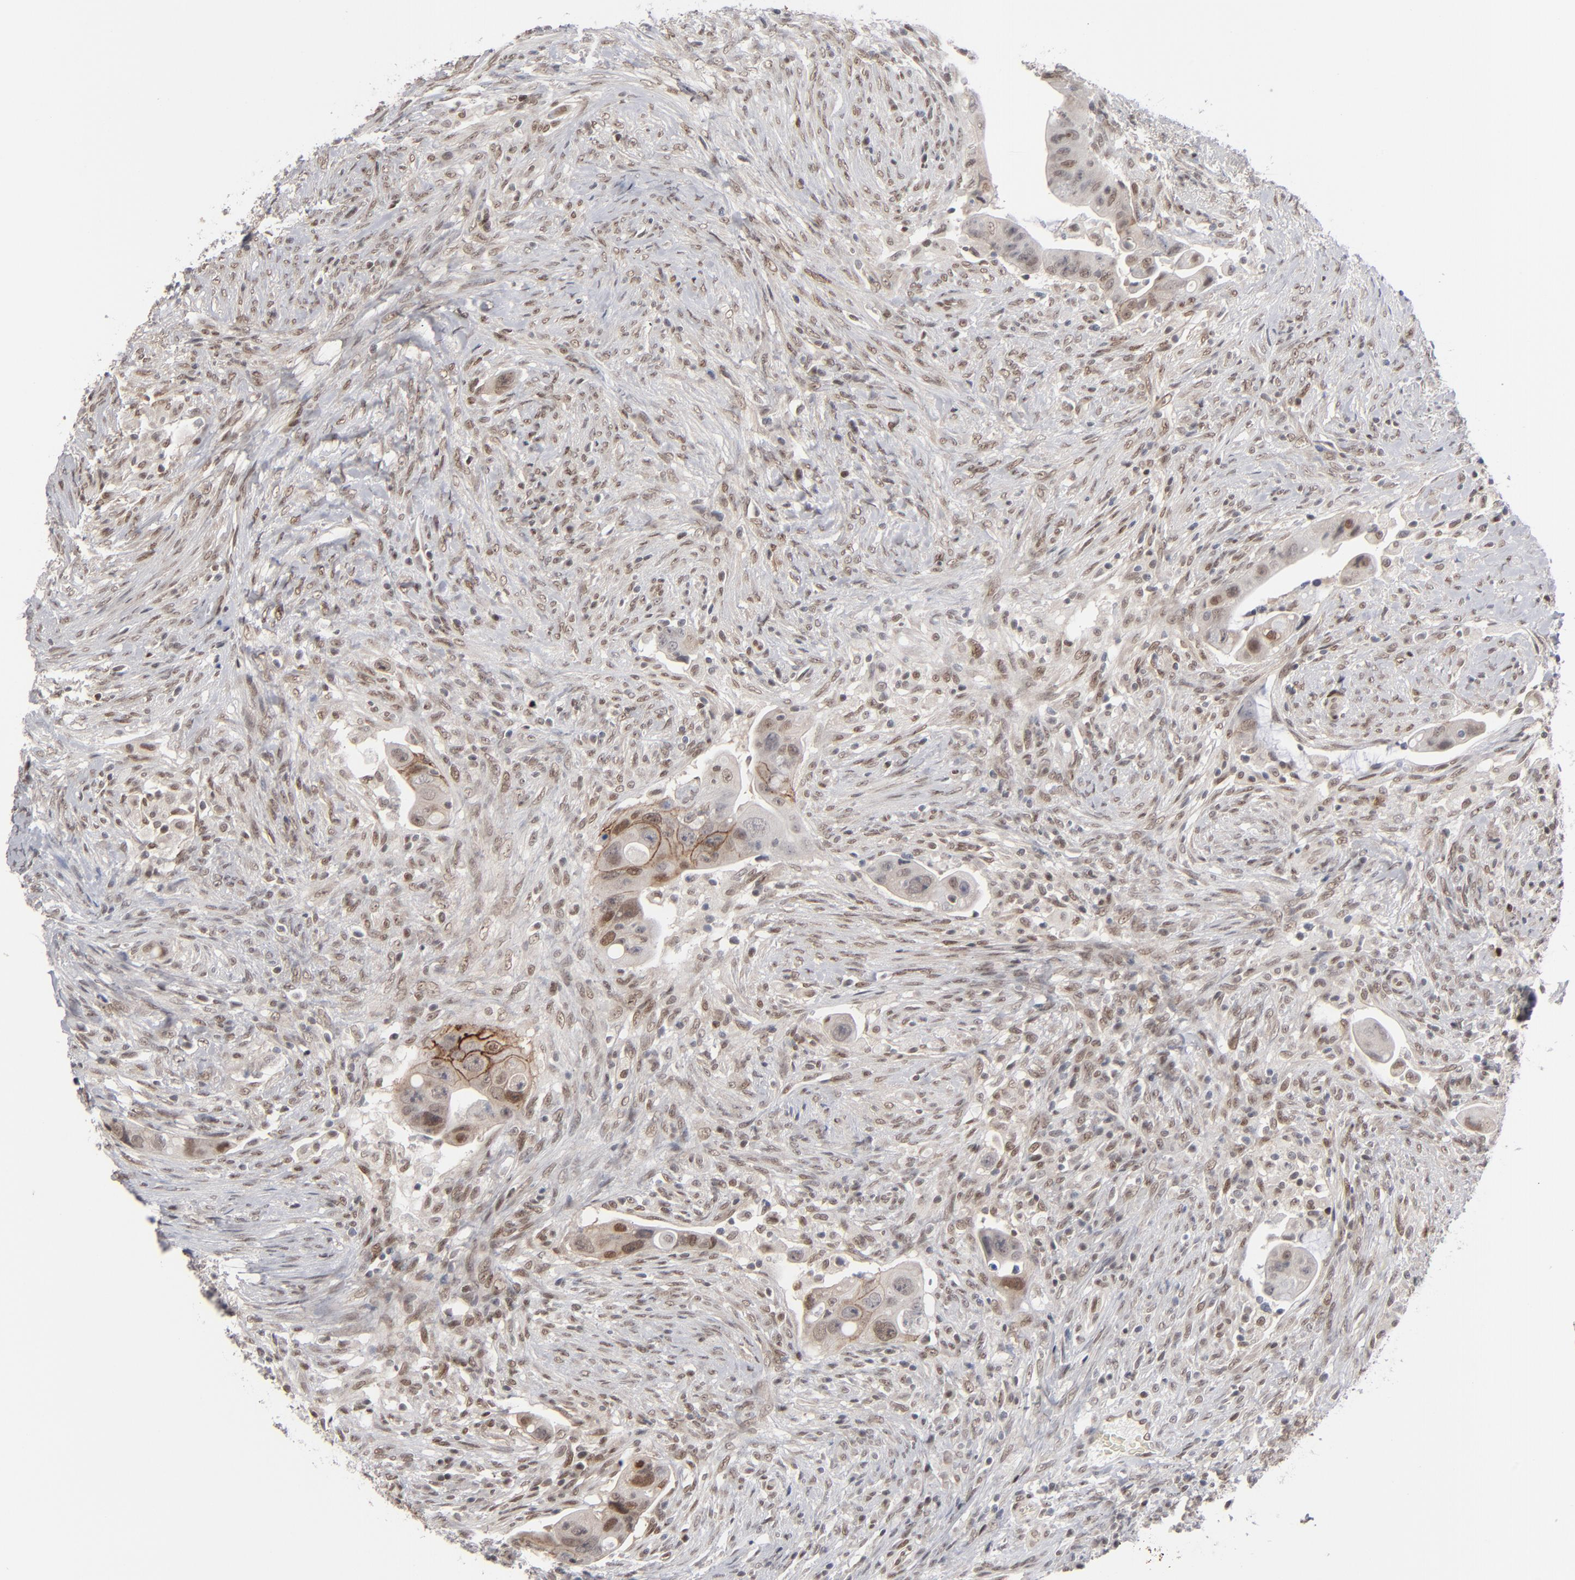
{"staining": {"intensity": "moderate", "quantity": ">75%", "location": "nuclear"}, "tissue": "colorectal cancer", "cell_type": "Tumor cells", "image_type": "cancer", "snomed": [{"axis": "morphology", "description": "Adenocarcinoma, NOS"}, {"axis": "topography", "description": "Rectum"}], "caption": "A brown stain labels moderate nuclear expression of a protein in human colorectal cancer (adenocarcinoma) tumor cells.", "gene": "IRF9", "patient": {"sex": "female", "age": 71}}